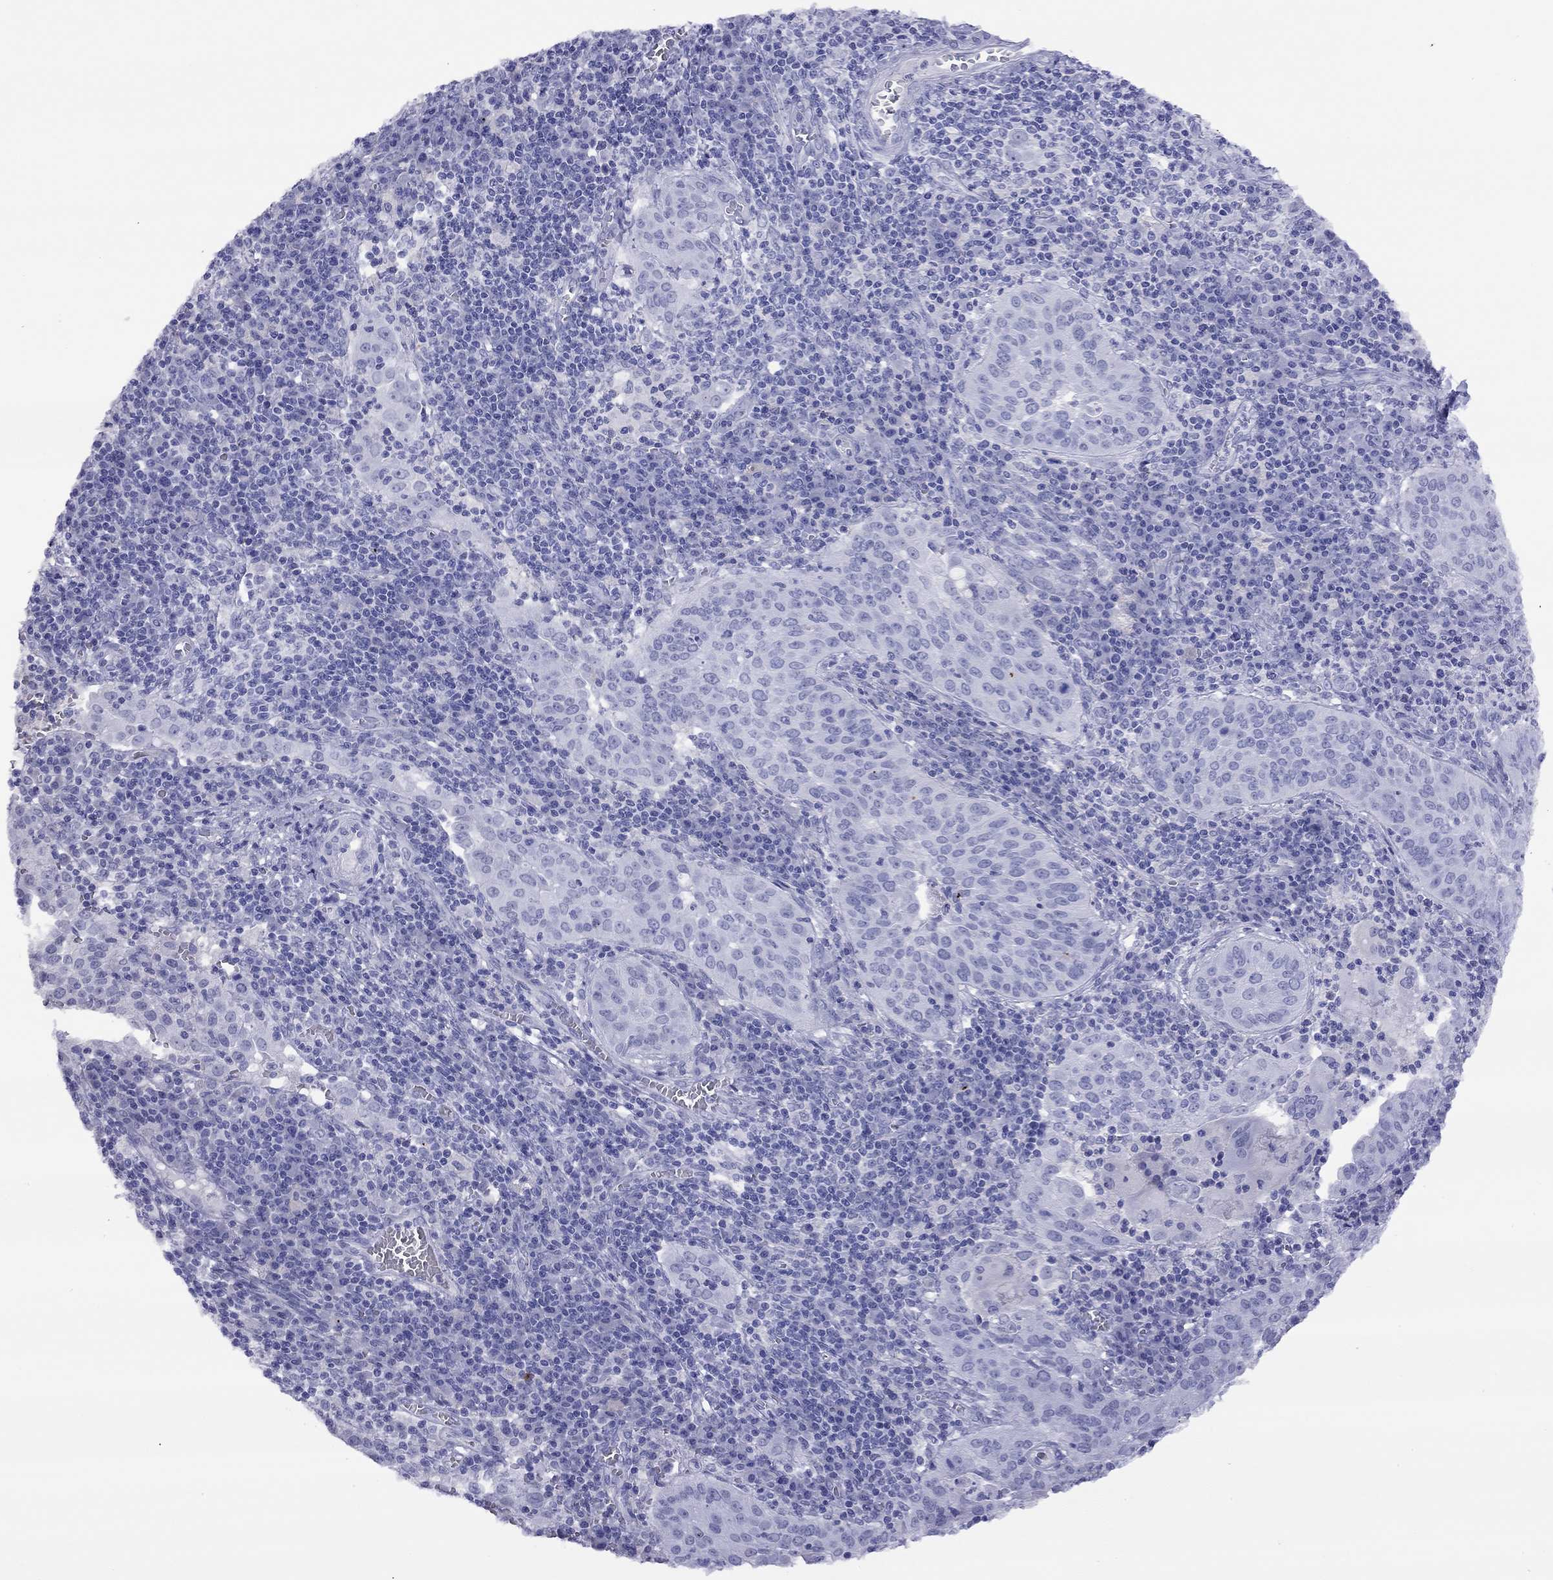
{"staining": {"intensity": "negative", "quantity": "none", "location": "none"}, "tissue": "cervical cancer", "cell_type": "Tumor cells", "image_type": "cancer", "snomed": [{"axis": "morphology", "description": "Squamous cell carcinoma, NOS"}, {"axis": "topography", "description": "Cervix"}], "caption": "IHC histopathology image of neoplastic tissue: human cervical cancer (squamous cell carcinoma) stained with DAB (3,3'-diaminobenzidine) demonstrates no significant protein staining in tumor cells. (Immunohistochemistry (ihc), brightfield microscopy, high magnification).", "gene": "SLC30A8", "patient": {"sex": "female", "age": 39}}